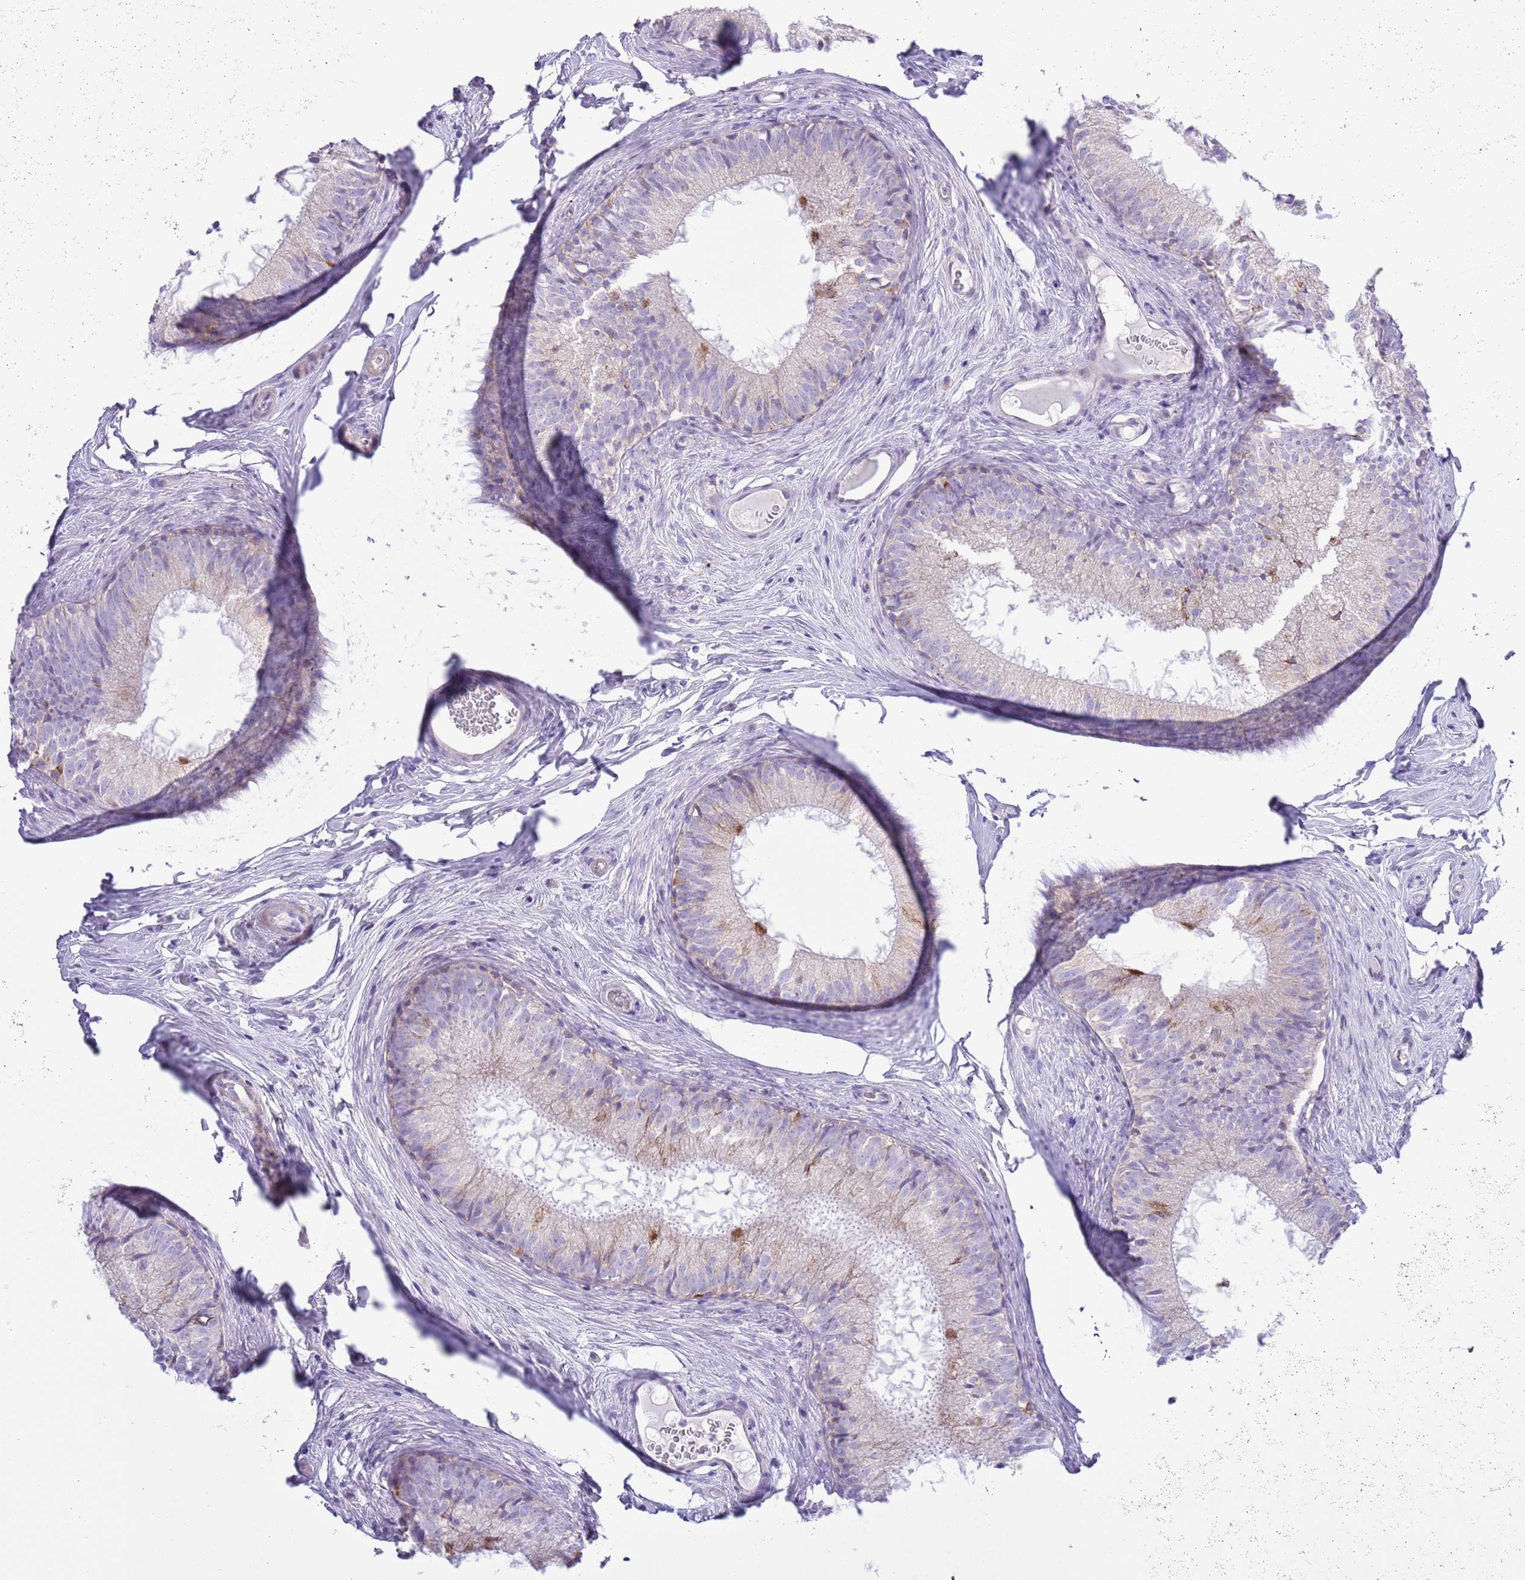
{"staining": {"intensity": "weak", "quantity": "<25%", "location": "cytoplasmic/membranous"}, "tissue": "epididymis", "cell_type": "Glandular cells", "image_type": "normal", "snomed": [{"axis": "morphology", "description": "Normal tissue, NOS"}, {"axis": "topography", "description": "Epididymis"}], "caption": "DAB immunohistochemical staining of normal epididymis demonstrates no significant positivity in glandular cells. (DAB immunohistochemistry visualized using brightfield microscopy, high magnification).", "gene": "MOCOS", "patient": {"sex": "male", "age": 25}}